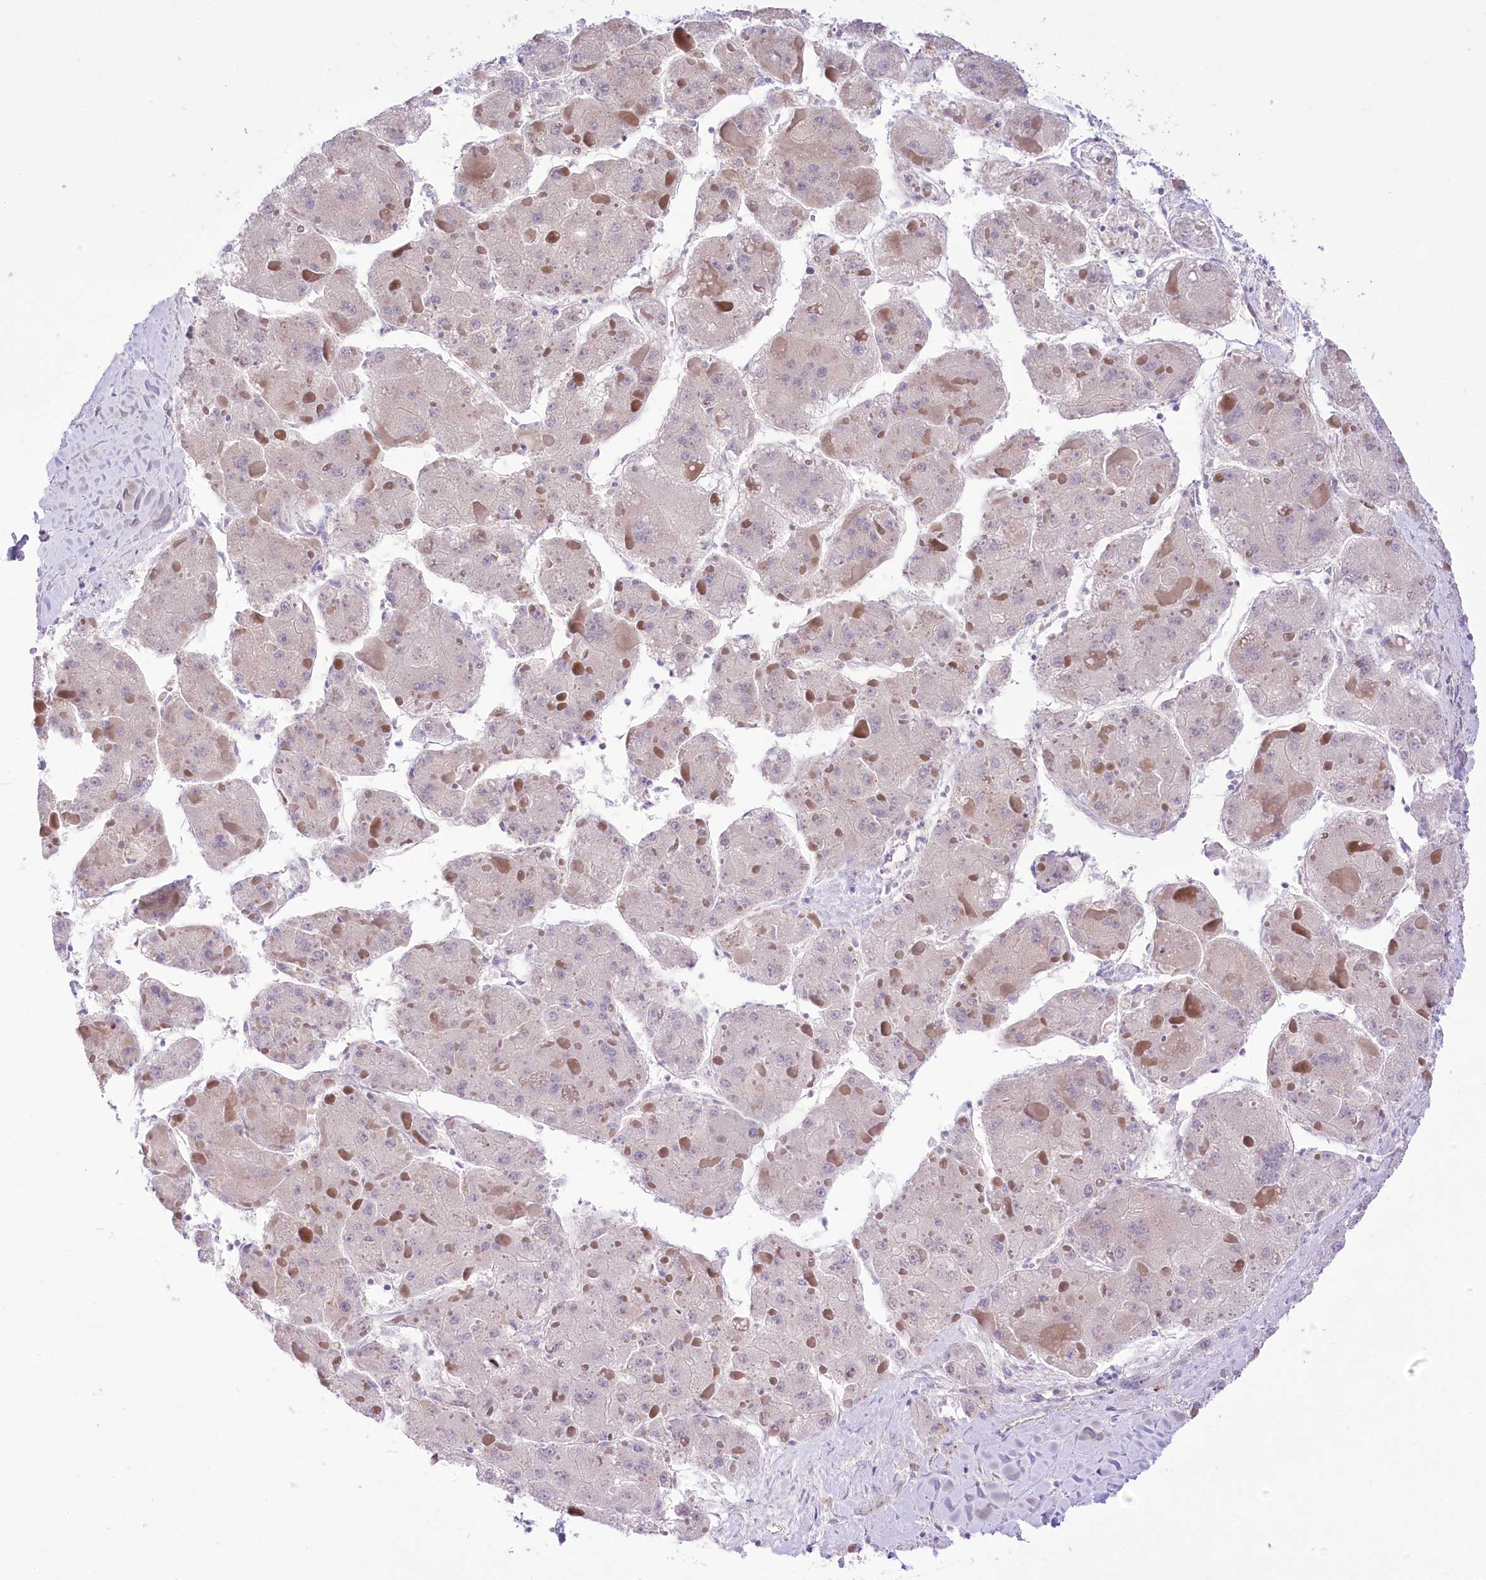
{"staining": {"intensity": "negative", "quantity": "none", "location": "none"}, "tissue": "liver cancer", "cell_type": "Tumor cells", "image_type": "cancer", "snomed": [{"axis": "morphology", "description": "Carcinoma, Hepatocellular, NOS"}, {"axis": "topography", "description": "Liver"}], "caption": "Immunohistochemical staining of hepatocellular carcinoma (liver) reveals no significant expression in tumor cells.", "gene": "HELT", "patient": {"sex": "female", "age": 73}}